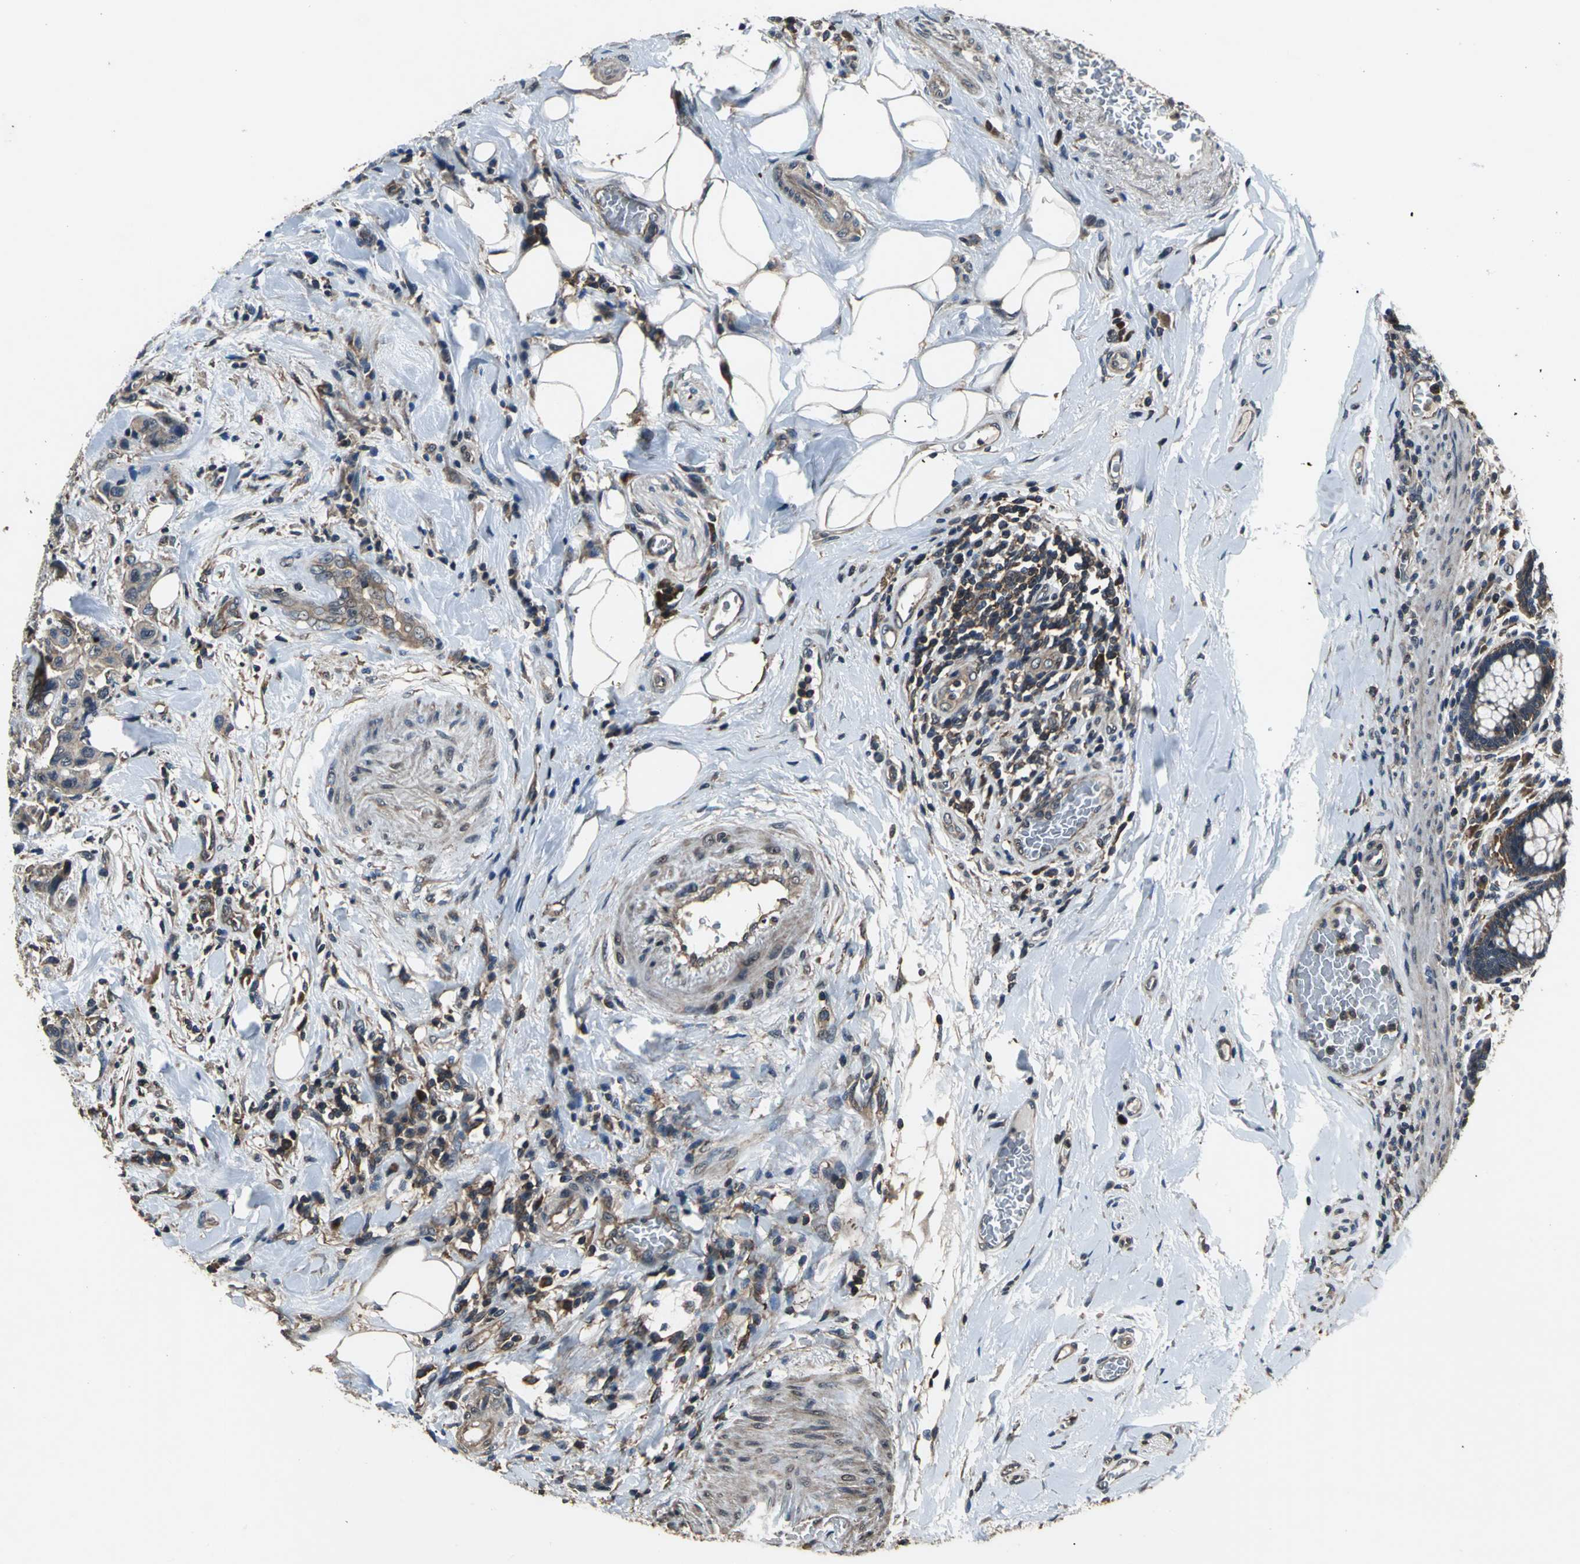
{"staining": {"intensity": "moderate", "quantity": ">75%", "location": "cytoplasmic/membranous"}, "tissue": "colorectal cancer", "cell_type": "Tumor cells", "image_type": "cancer", "snomed": [{"axis": "morphology", "description": "Normal tissue, NOS"}, {"axis": "morphology", "description": "Adenocarcinoma, NOS"}, {"axis": "topography", "description": "Colon"}], "caption": "A photomicrograph of human colorectal cancer (adenocarcinoma) stained for a protein exhibits moderate cytoplasmic/membranous brown staining in tumor cells.", "gene": "EIF2B2", "patient": {"sex": "male", "age": 82}}